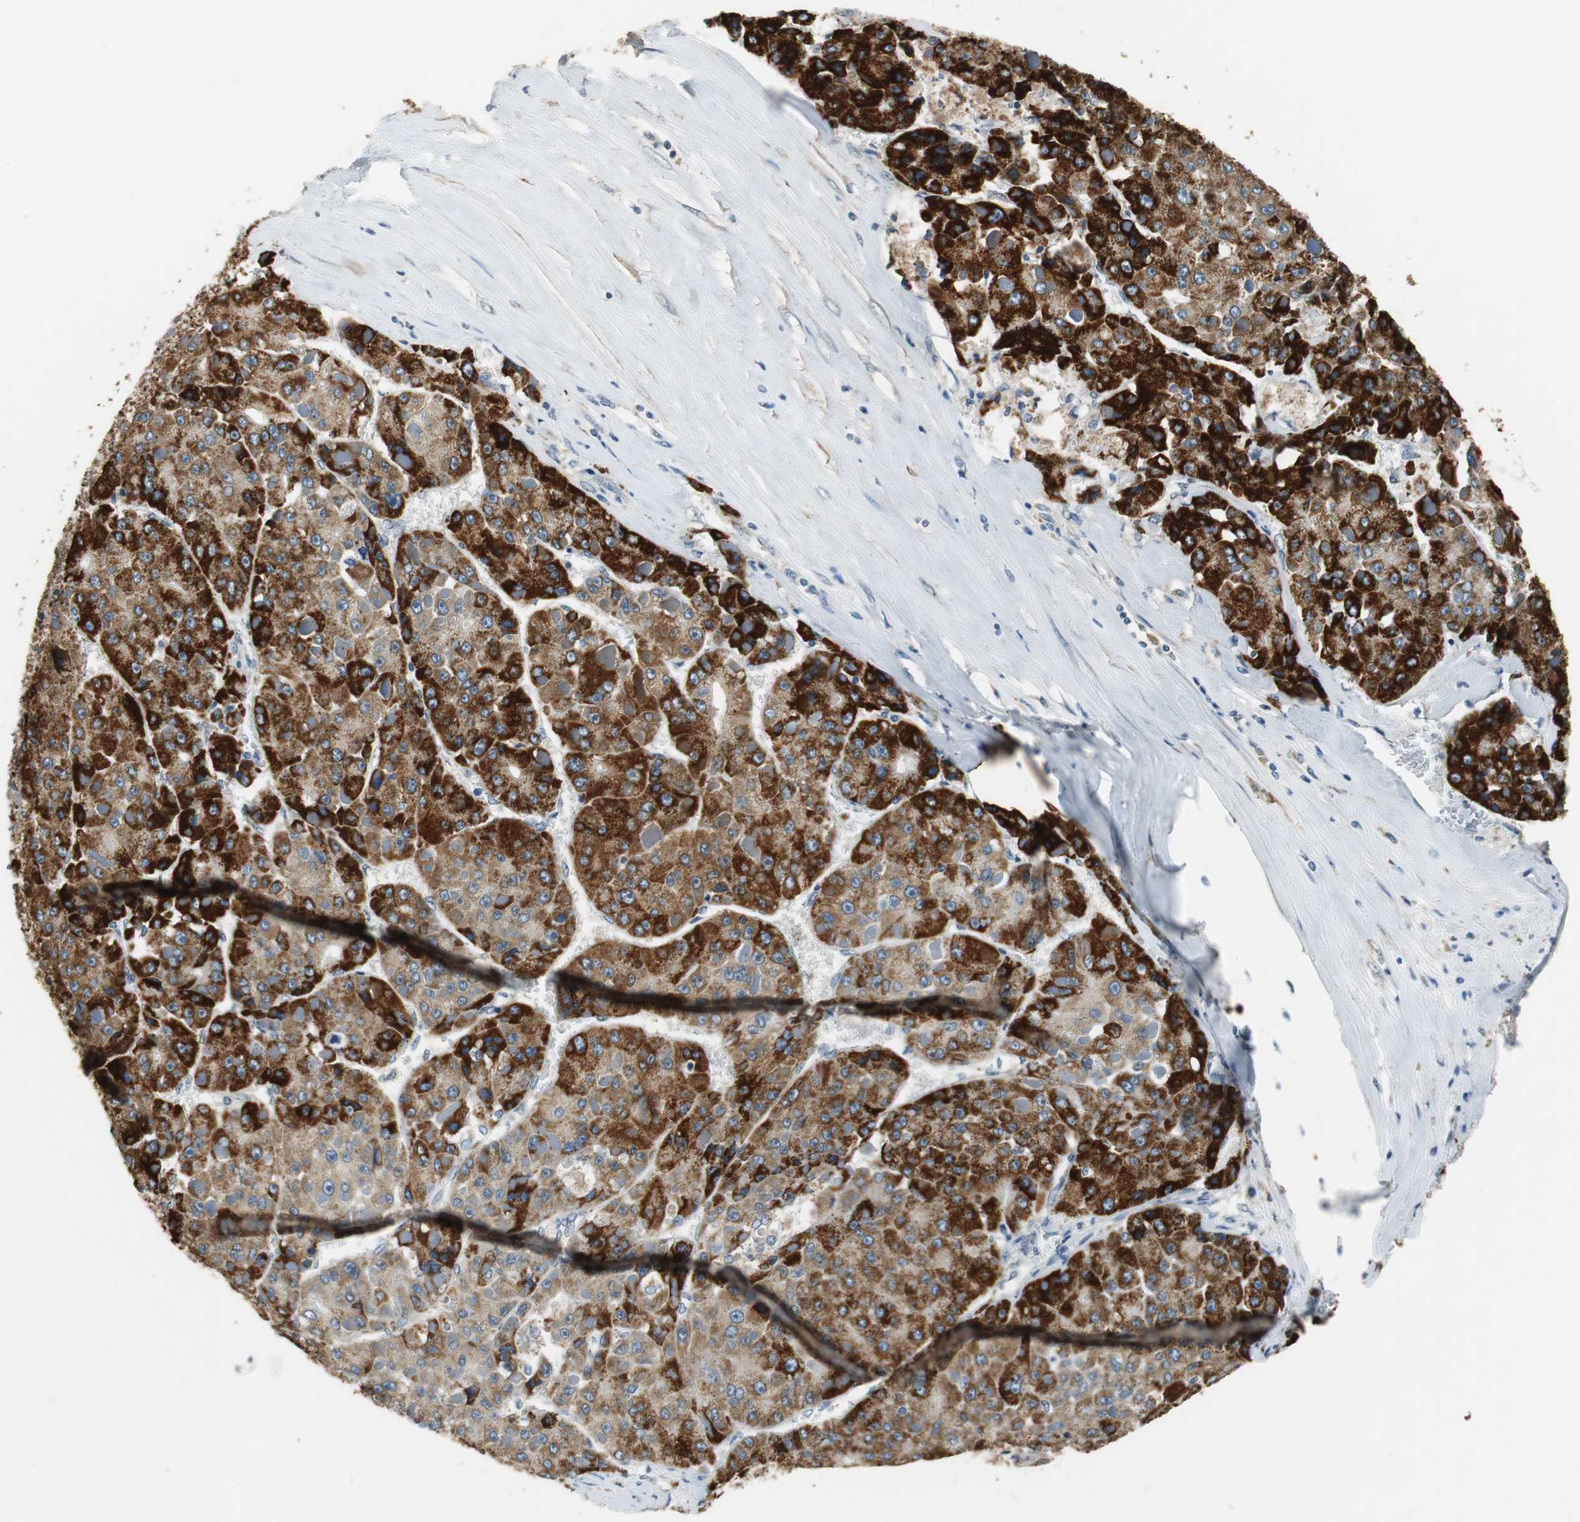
{"staining": {"intensity": "strong", "quantity": ">75%", "location": "cytoplasmic/membranous"}, "tissue": "liver cancer", "cell_type": "Tumor cells", "image_type": "cancer", "snomed": [{"axis": "morphology", "description": "Carcinoma, Hepatocellular, NOS"}, {"axis": "topography", "description": "Liver"}], "caption": "Protein staining of liver hepatocellular carcinoma tissue demonstrates strong cytoplasmic/membranous expression in approximately >75% of tumor cells.", "gene": "ALDH4A1", "patient": {"sex": "female", "age": 73}}